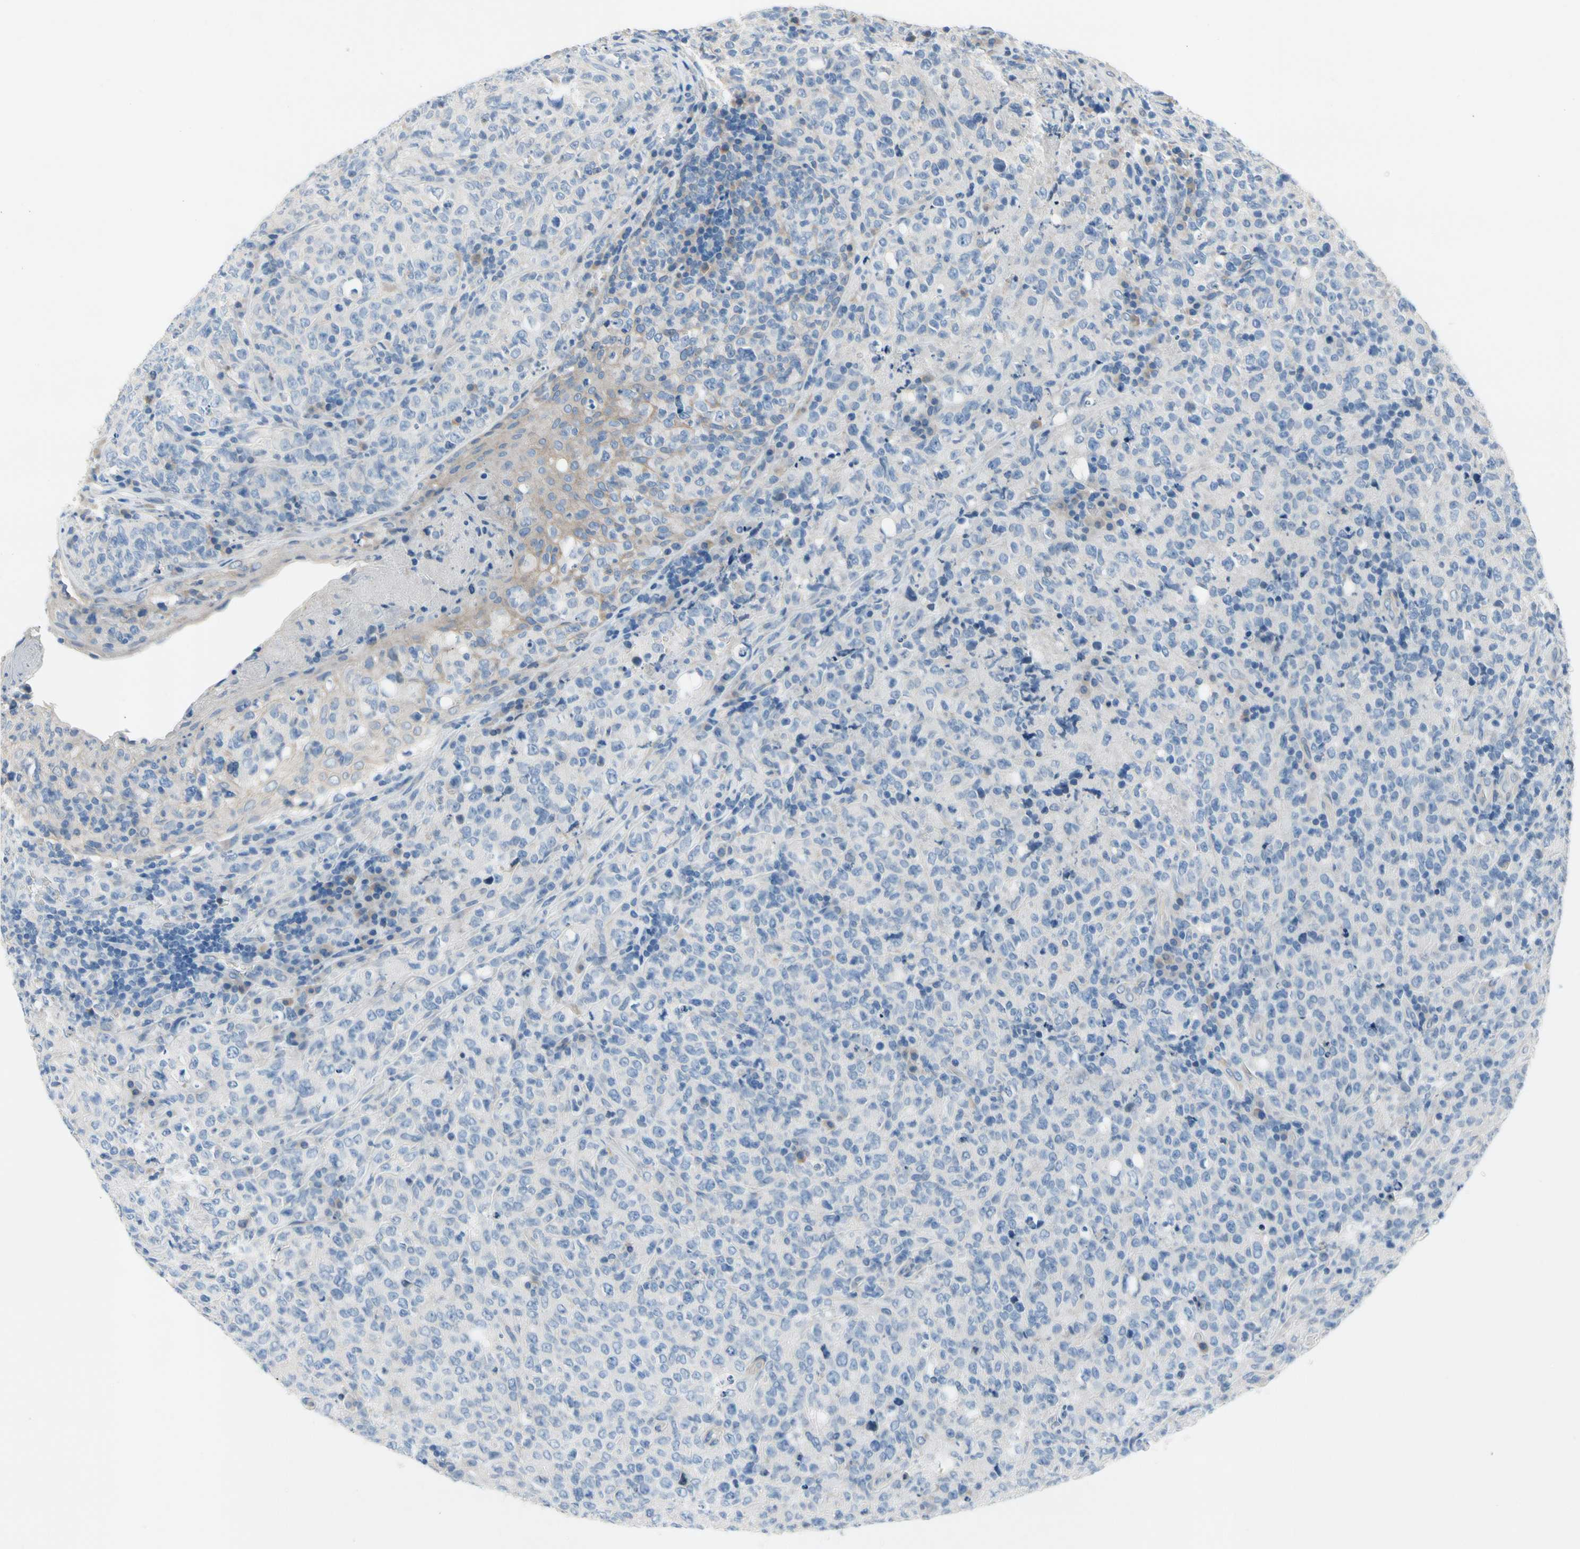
{"staining": {"intensity": "negative", "quantity": "none", "location": "none"}, "tissue": "lymphoma", "cell_type": "Tumor cells", "image_type": "cancer", "snomed": [{"axis": "morphology", "description": "Malignant lymphoma, non-Hodgkin's type, High grade"}, {"axis": "topography", "description": "Tonsil"}], "caption": "Immunohistochemistry (IHC) of human lymphoma demonstrates no staining in tumor cells. (Immunohistochemistry (IHC), brightfield microscopy, high magnification).", "gene": "CA14", "patient": {"sex": "female", "age": 36}}